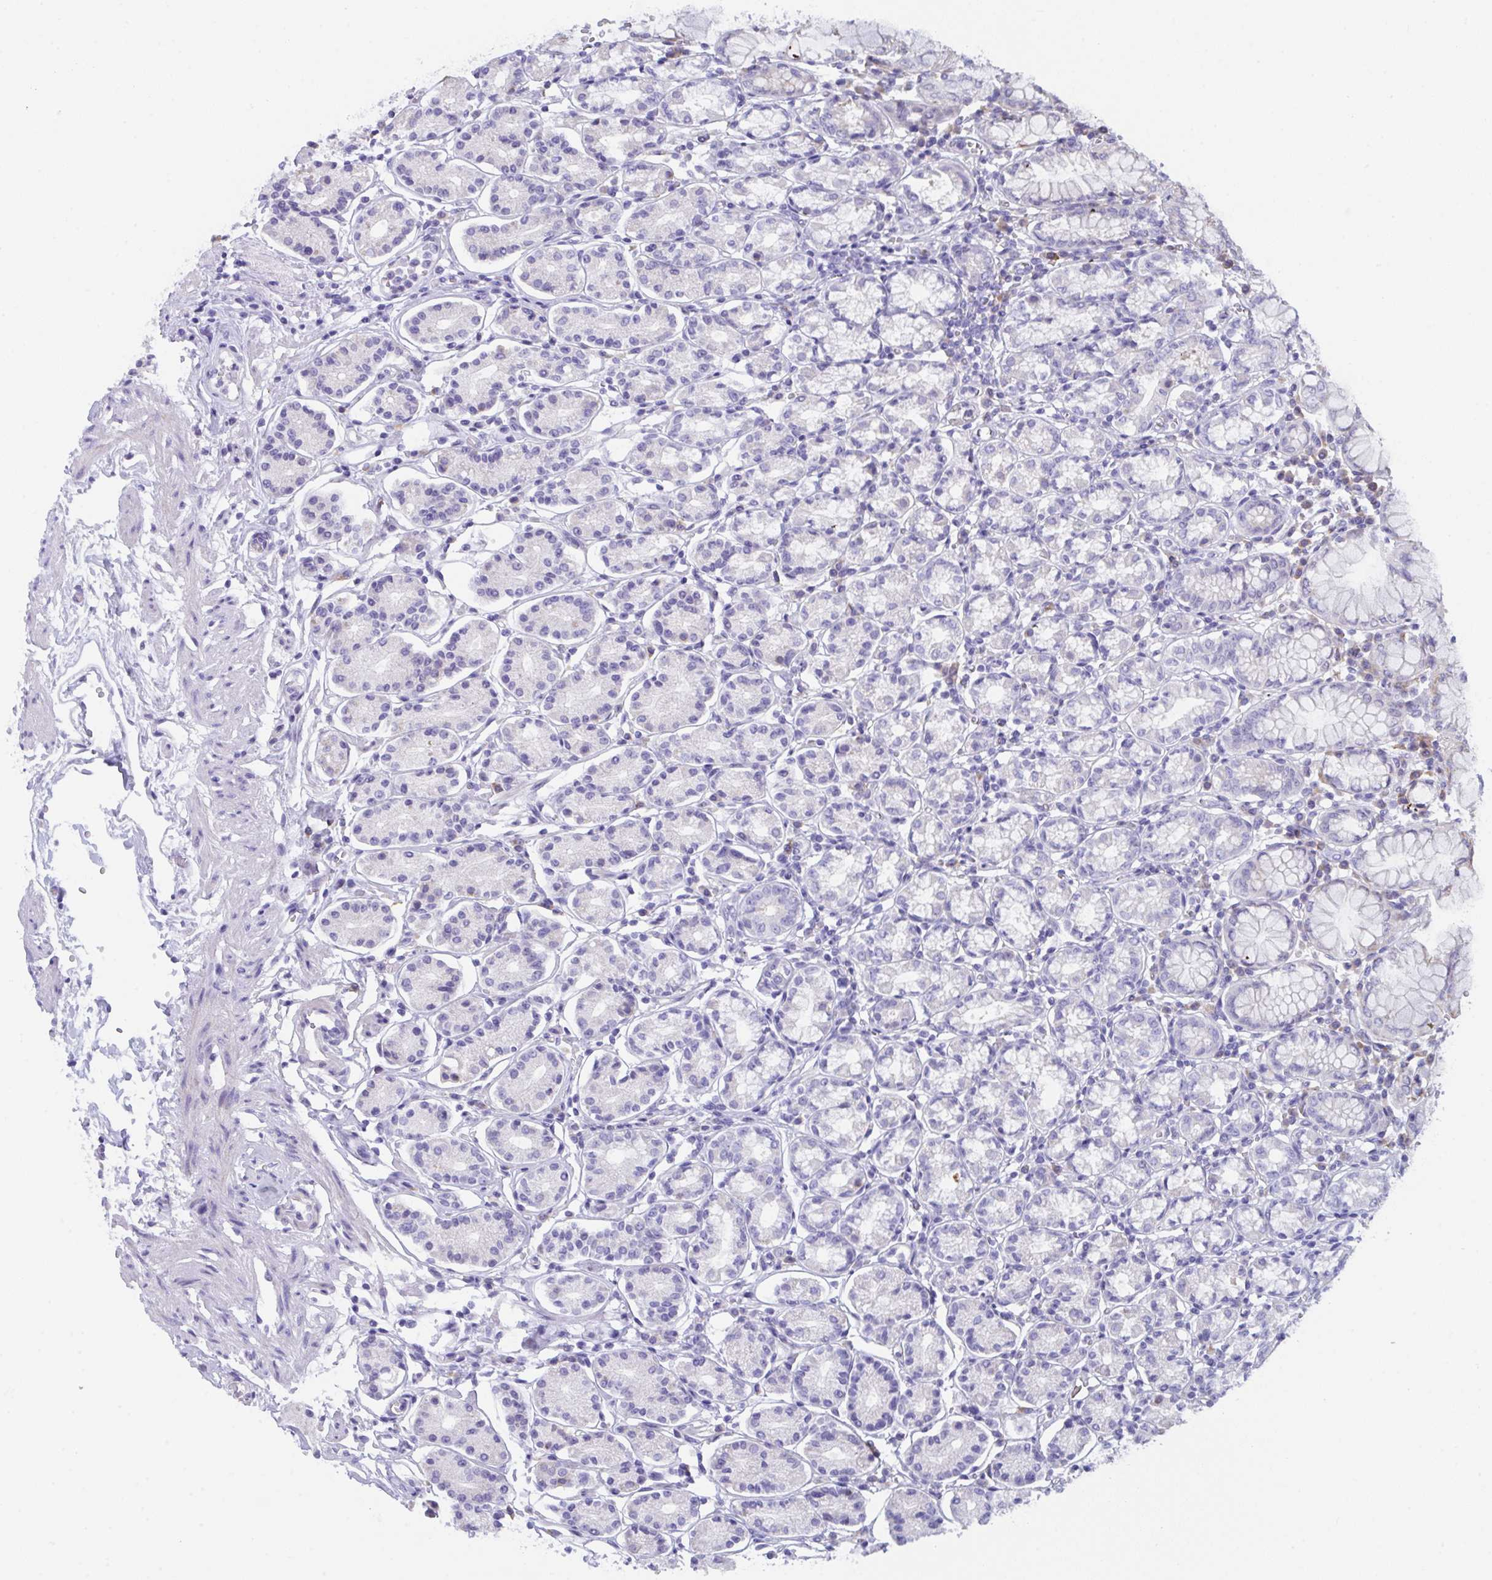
{"staining": {"intensity": "negative", "quantity": "none", "location": "none"}, "tissue": "stomach", "cell_type": "Glandular cells", "image_type": "normal", "snomed": [{"axis": "morphology", "description": "Normal tissue, NOS"}, {"axis": "topography", "description": "Stomach"}], "caption": "The photomicrograph shows no staining of glandular cells in unremarkable stomach. Brightfield microscopy of immunohistochemistry (IHC) stained with DAB (brown) and hematoxylin (blue), captured at high magnification.", "gene": "FBXO47", "patient": {"sex": "female", "age": 62}}